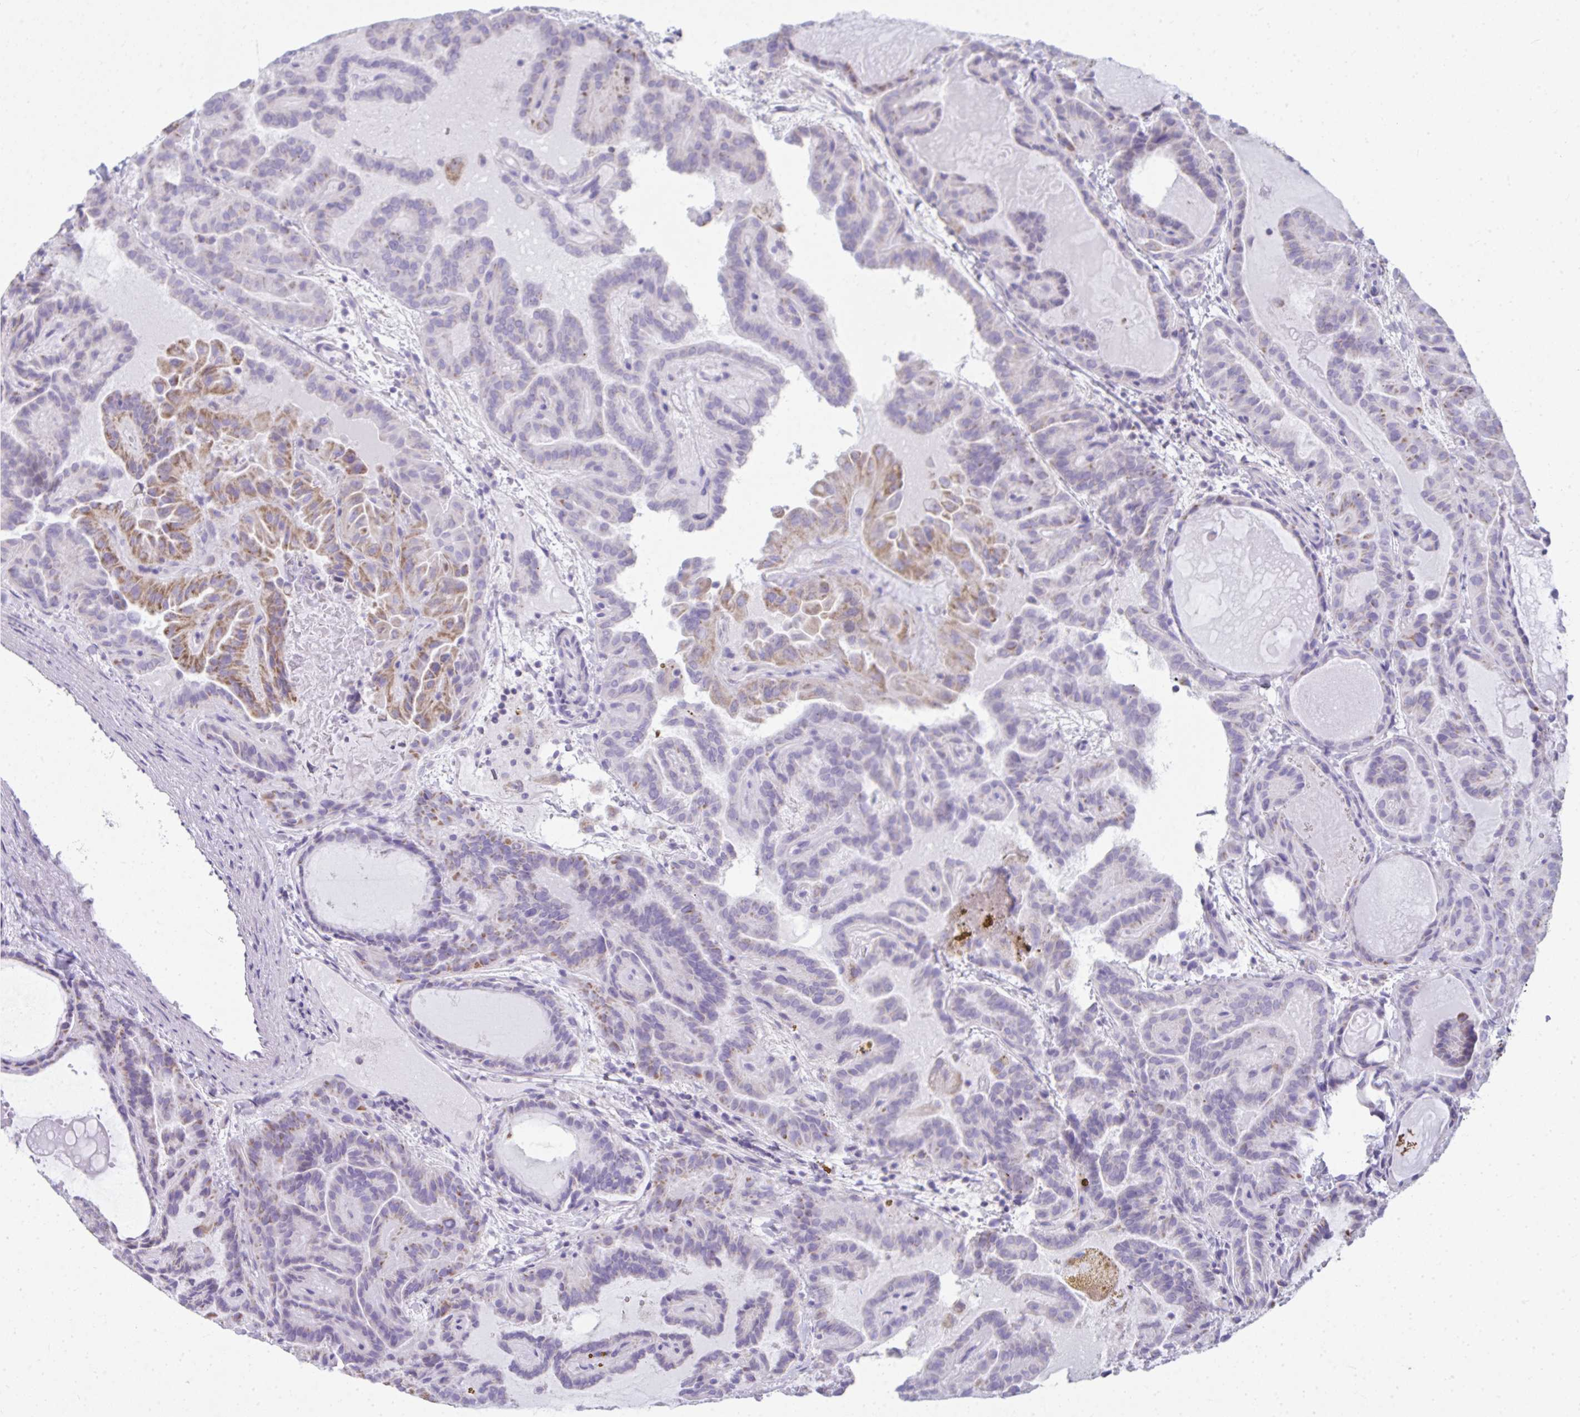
{"staining": {"intensity": "moderate", "quantity": "<25%", "location": "cytoplasmic/membranous"}, "tissue": "thyroid cancer", "cell_type": "Tumor cells", "image_type": "cancer", "snomed": [{"axis": "morphology", "description": "Papillary adenocarcinoma, NOS"}, {"axis": "topography", "description": "Thyroid gland"}], "caption": "High-power microscopy captured an IHC image of papillary adenocarcinoma (thyroid), revealing moderate cytoplasmic/membranous expression in approximately <25% of tumor cells.", "gene": "SLC6A1", "patient": {"sex": "female", "age": 46}}